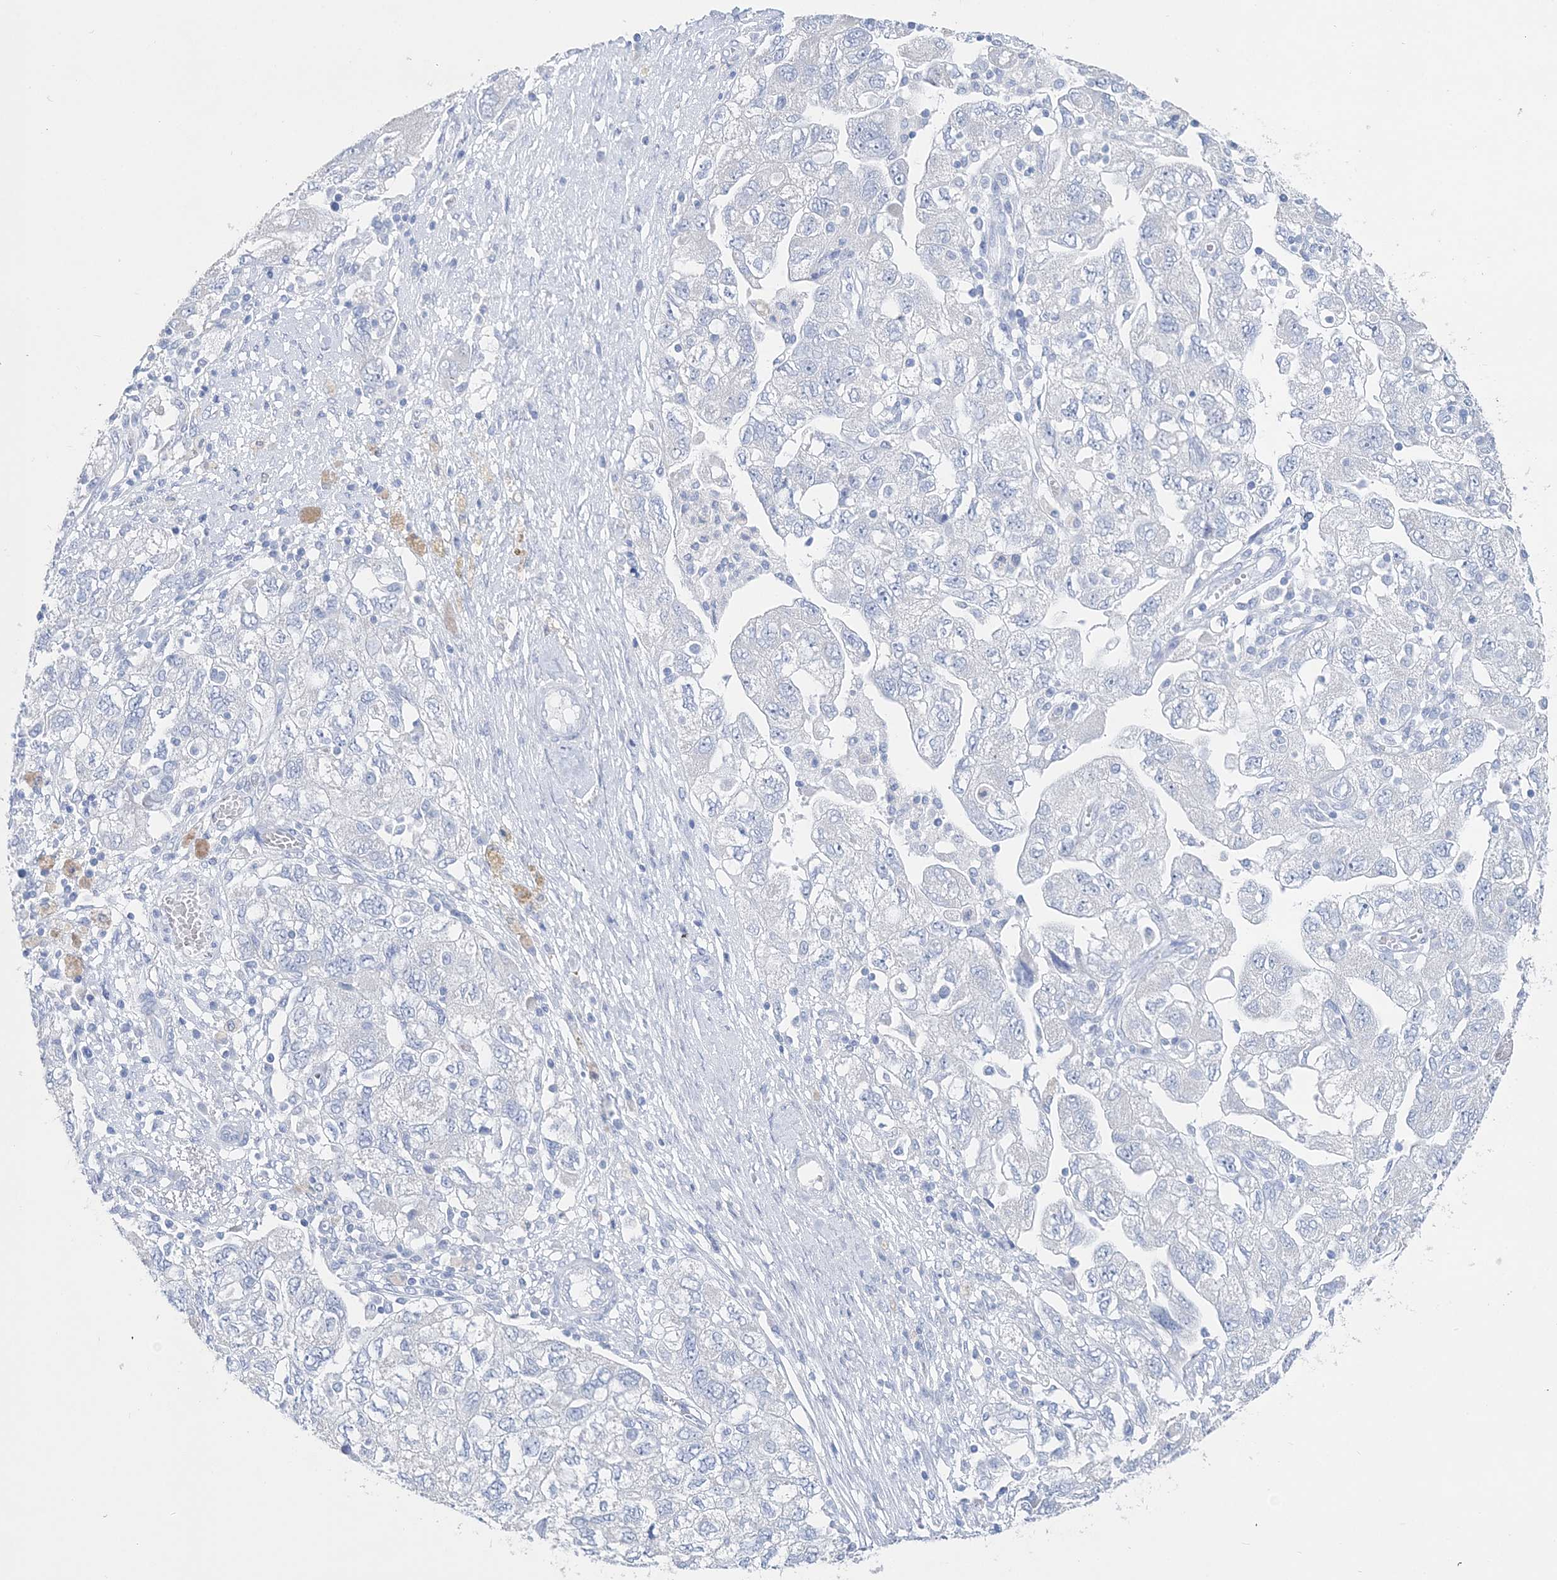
{"staining": {"intensity": "negative", "quantity": "none", "location": "none"}, "tissue": "ovarian cancer", "cell_type": "Tumor cells", "image_type": "cancer", "snomed": [{"axis": "morphology", "description": "Carcinoma, NOS"}, {"axis": "morphology", "description": "Cystadenocarcinoma, serous, NOS"}, {"axis": "topography", "description": "Ovary"}], "caption": "Tumor cells are negative for brown protein staining in carcinoma (ovarian). The staining is performed using DAB brown chromogen with nuclei counter-stained in using hematoxylin.", "gene": "TSPYL6", "patient": {"sex": "female", "age": 69}}